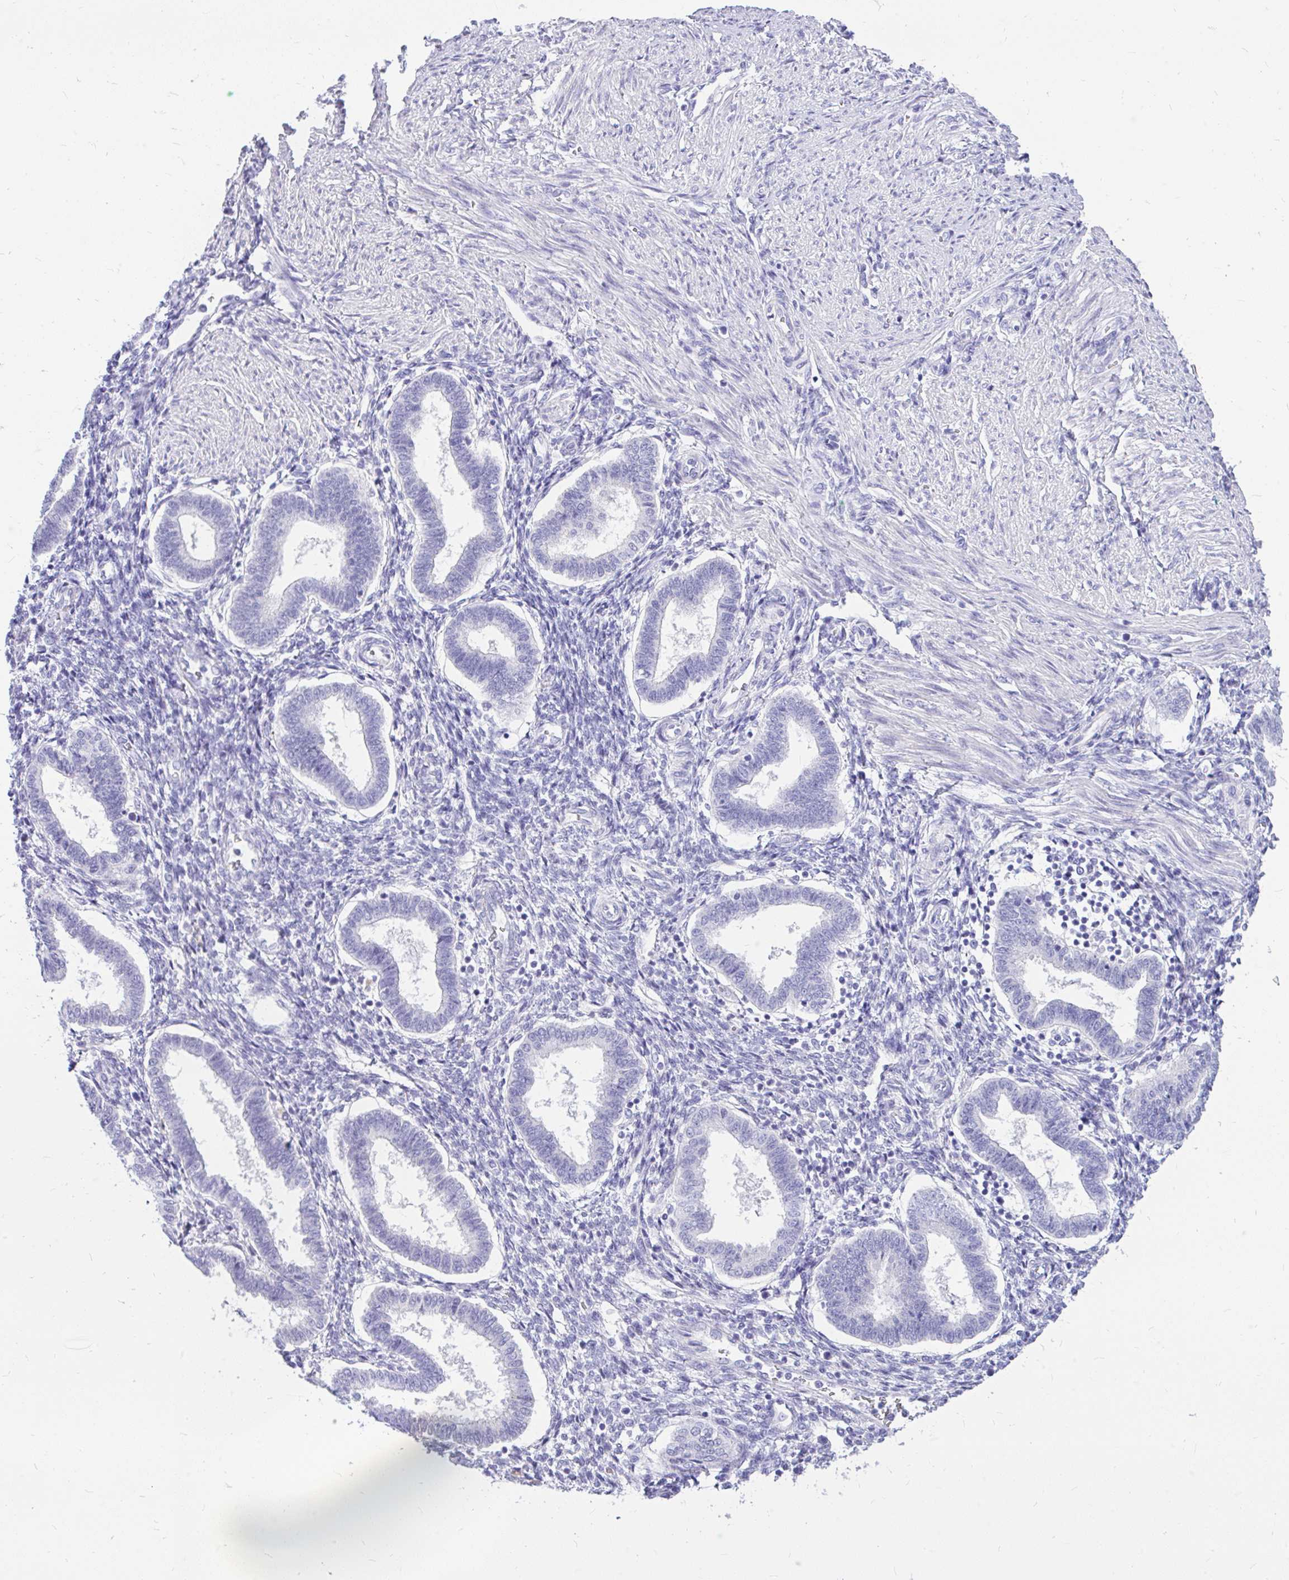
{"staining": {"intensity": "negative", "quantity": "none", "location": "none"}, "tissue": "endometrium", "cell_type": "Cells in endometrial stroma", "image_type": "normal", "snomed": [{"axis": "morphology", "description": "Normal tissue, NOS"}, {"axis": "topography", "description": "Endometrium"}], "caption": "IHC photomicrograph of benign endometrium stained for a protein (brown), which shows no staining in cells in endometrial stroma. (DAB (3,3'-diaminobenzidine) IHC visualized using brightfield microscopy, high magnification).", "gene": "MAP1LC3A", "patient": {"sex": "female", "age": 24}}